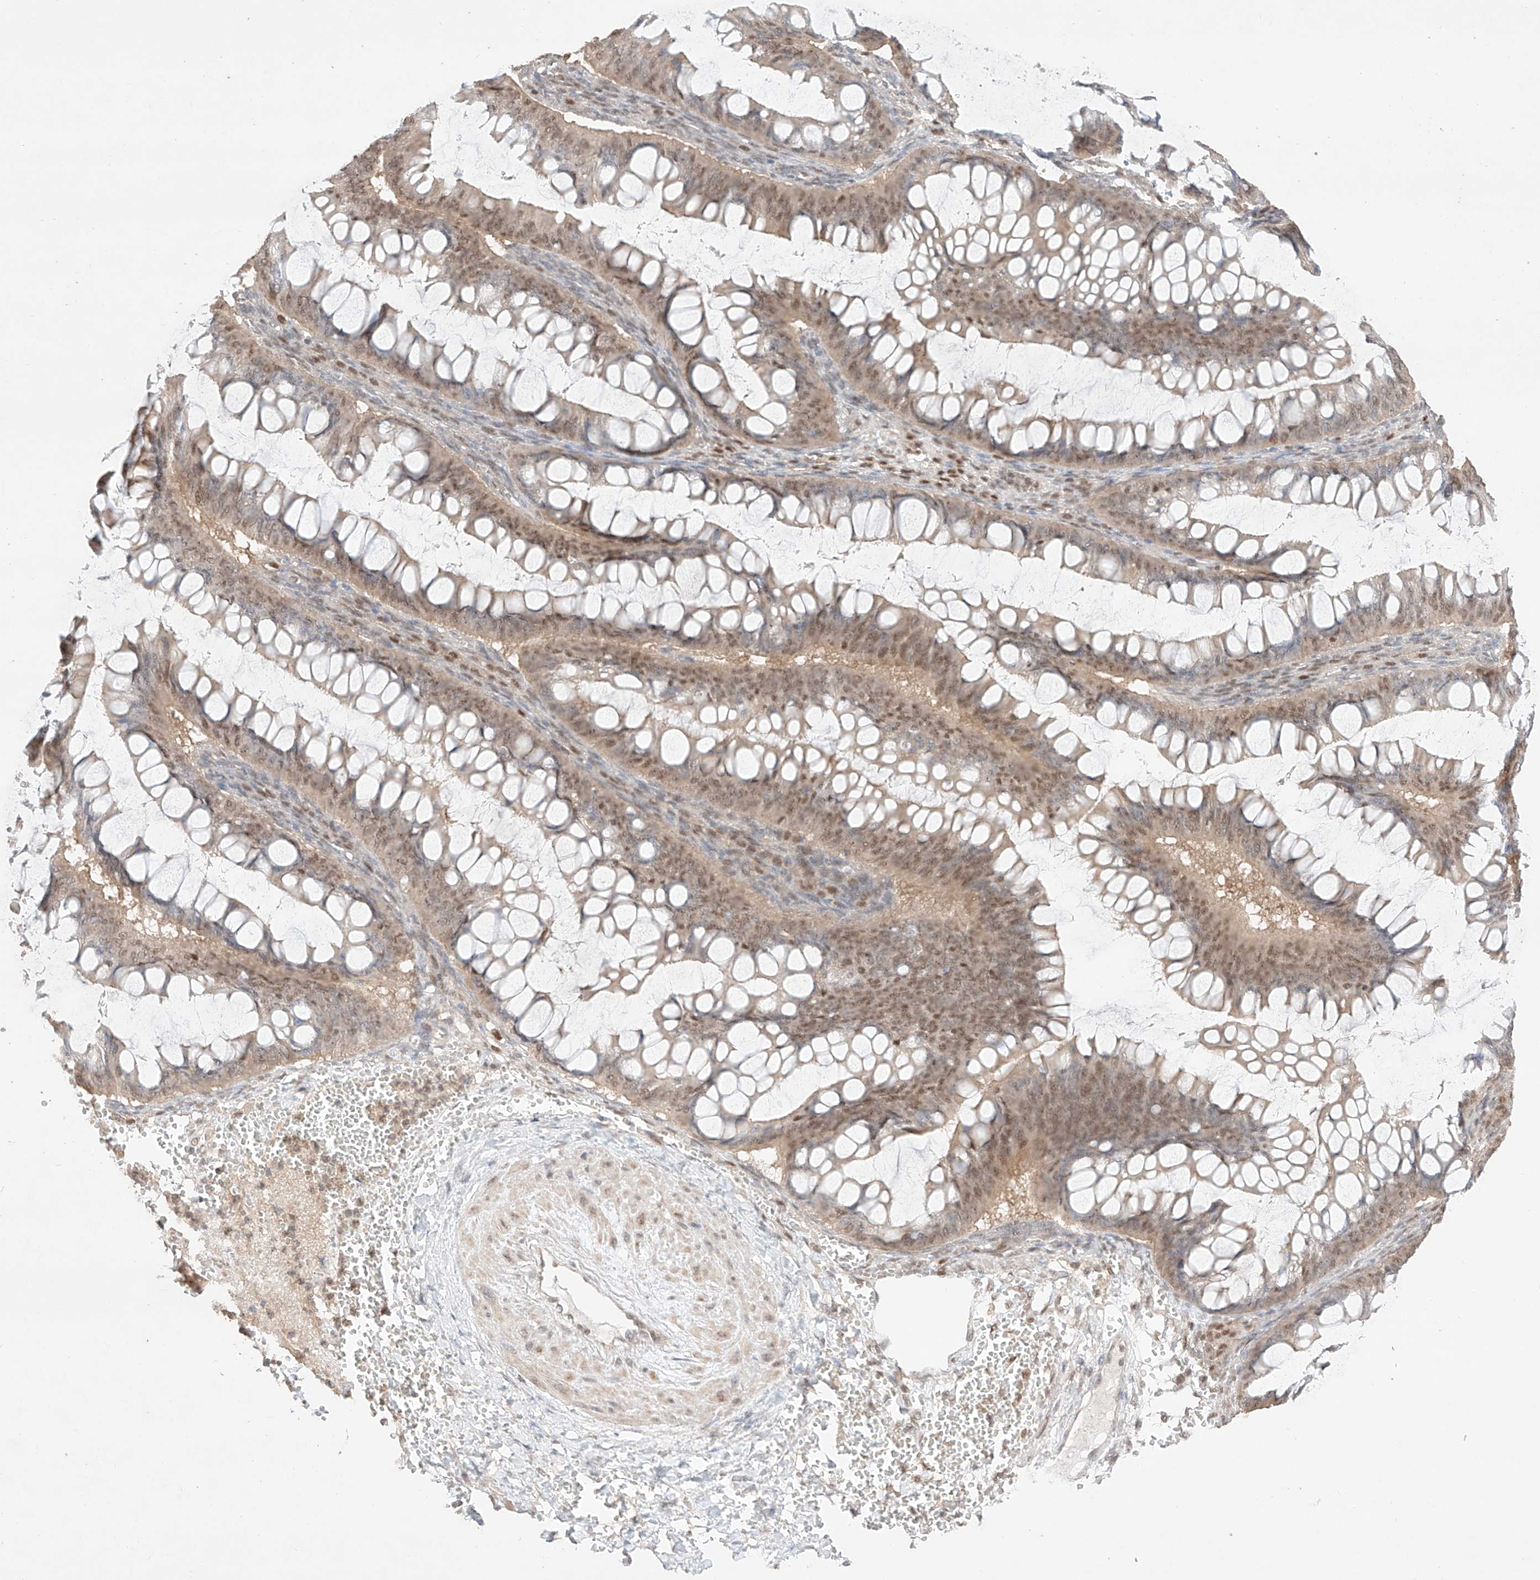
{"staining": {"intensity": "moderate", "quantity": ">75%", "location": "cytoplasmic/membranous,nuclear"}, "tissue": "ovarian cancer", "cell_type": "Tumor cells", "image_type": "cancer", "snomed": [{"axis": "morphology", "description": "Cystadenocarcinoma, mucinous, NOS"}, {"axis": "topography", "description": "Ovary"}], "caption": "About >75% of tumor cells in ovarian cancer reveal moderate cytoplasmic/membranous and nuclear protein positivity as visualized by brown immunohistochemical staining.", "gene": "APIP", "patient": {"sex": "female", "age": 73}}